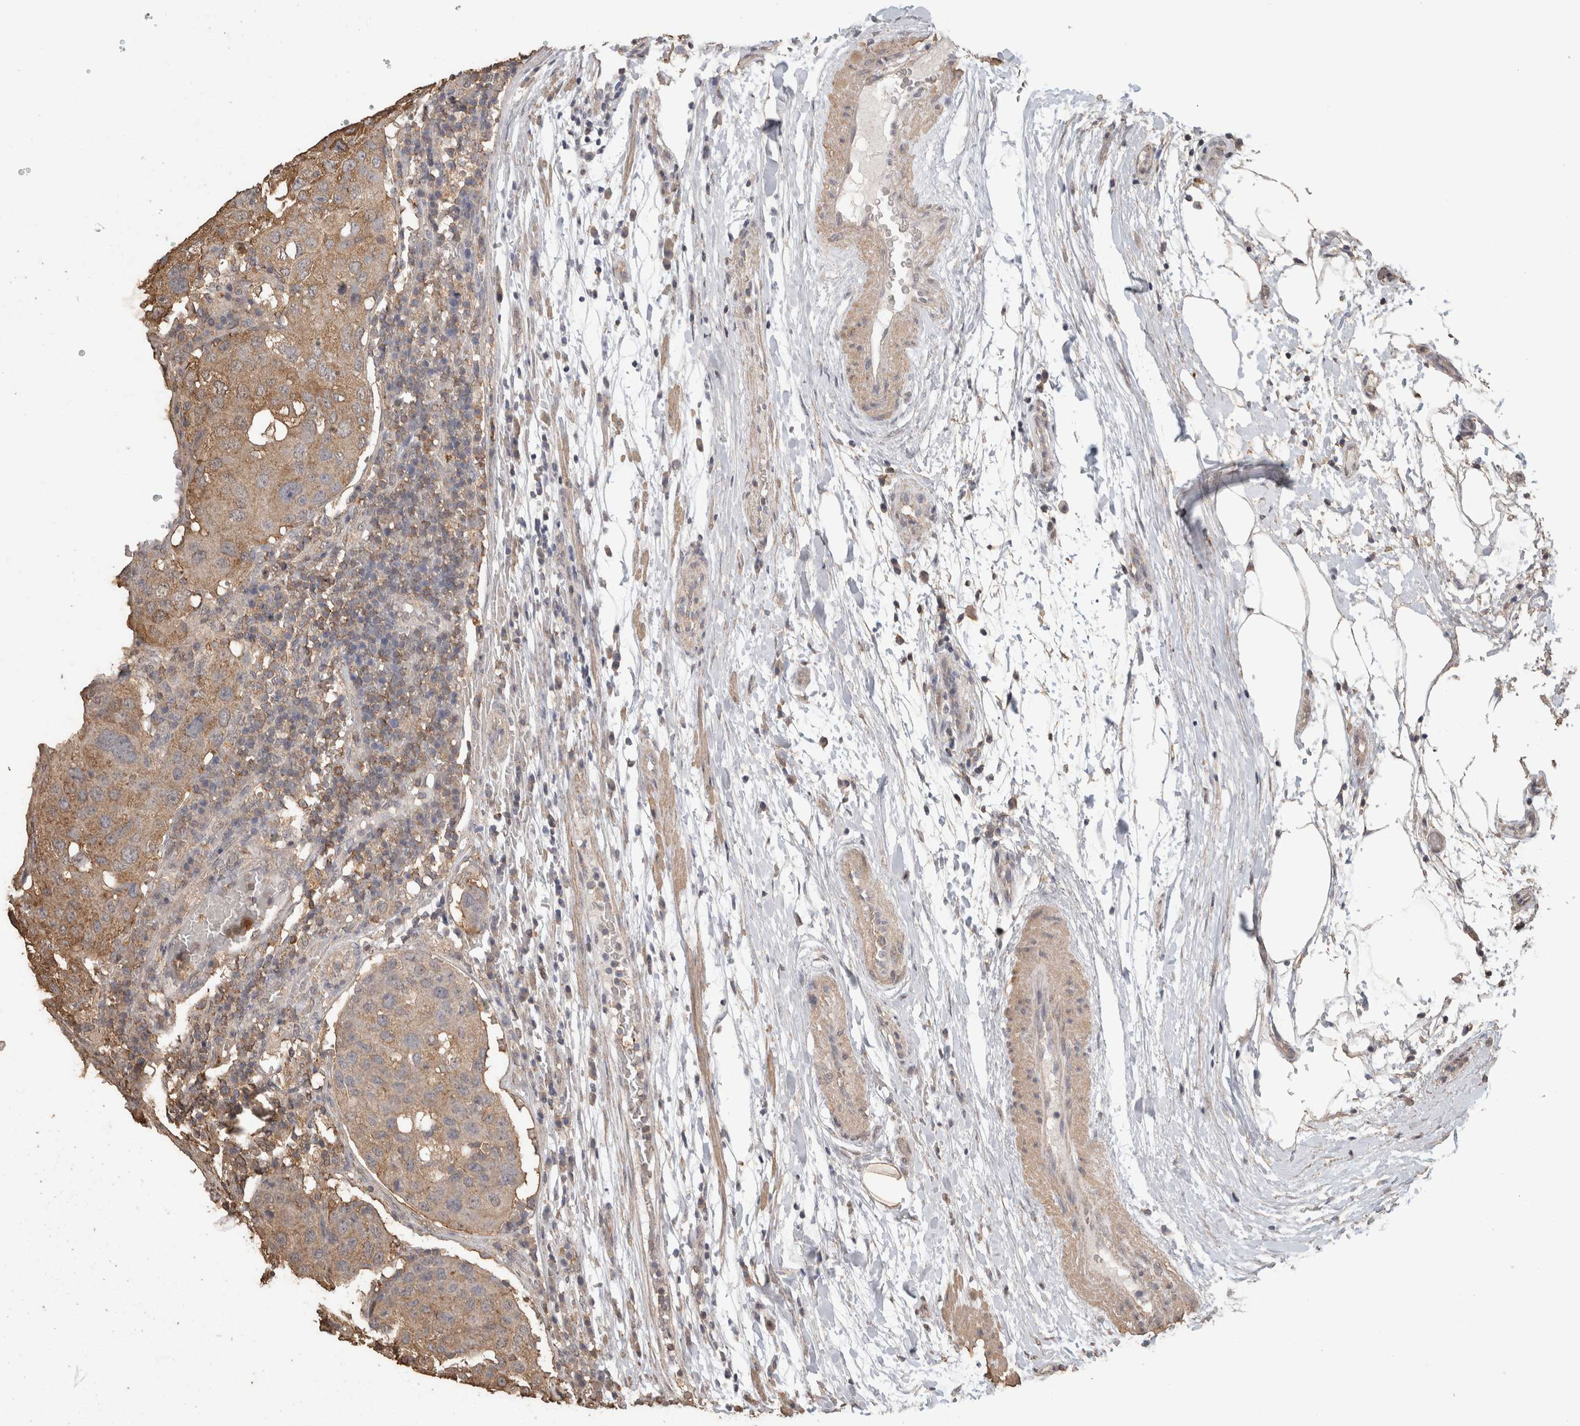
{"staining": {"intensity": "weak", "quantity": ">75%", "location": "cytoplasmic/membranous"}, "tissue": "urothelial cancer", "cell_type": "Tumor cells", "image_type": "cancer", "snomed": [{"axis": "morphology", "description": "Urothelial carcinoma, High grade"}, {"axis": "topography", "description": "Lymph node"}, {"axis": "topography", "description": "Urinary bladder"}], "caption": "Weak cytoplasmic/membranous protein positivity is seen in approximately >75% of tumor cells in high-grade urothelial carcinoma.", "gene": "CX3CL1", "patient": {"sex": "male", "age": 51}}